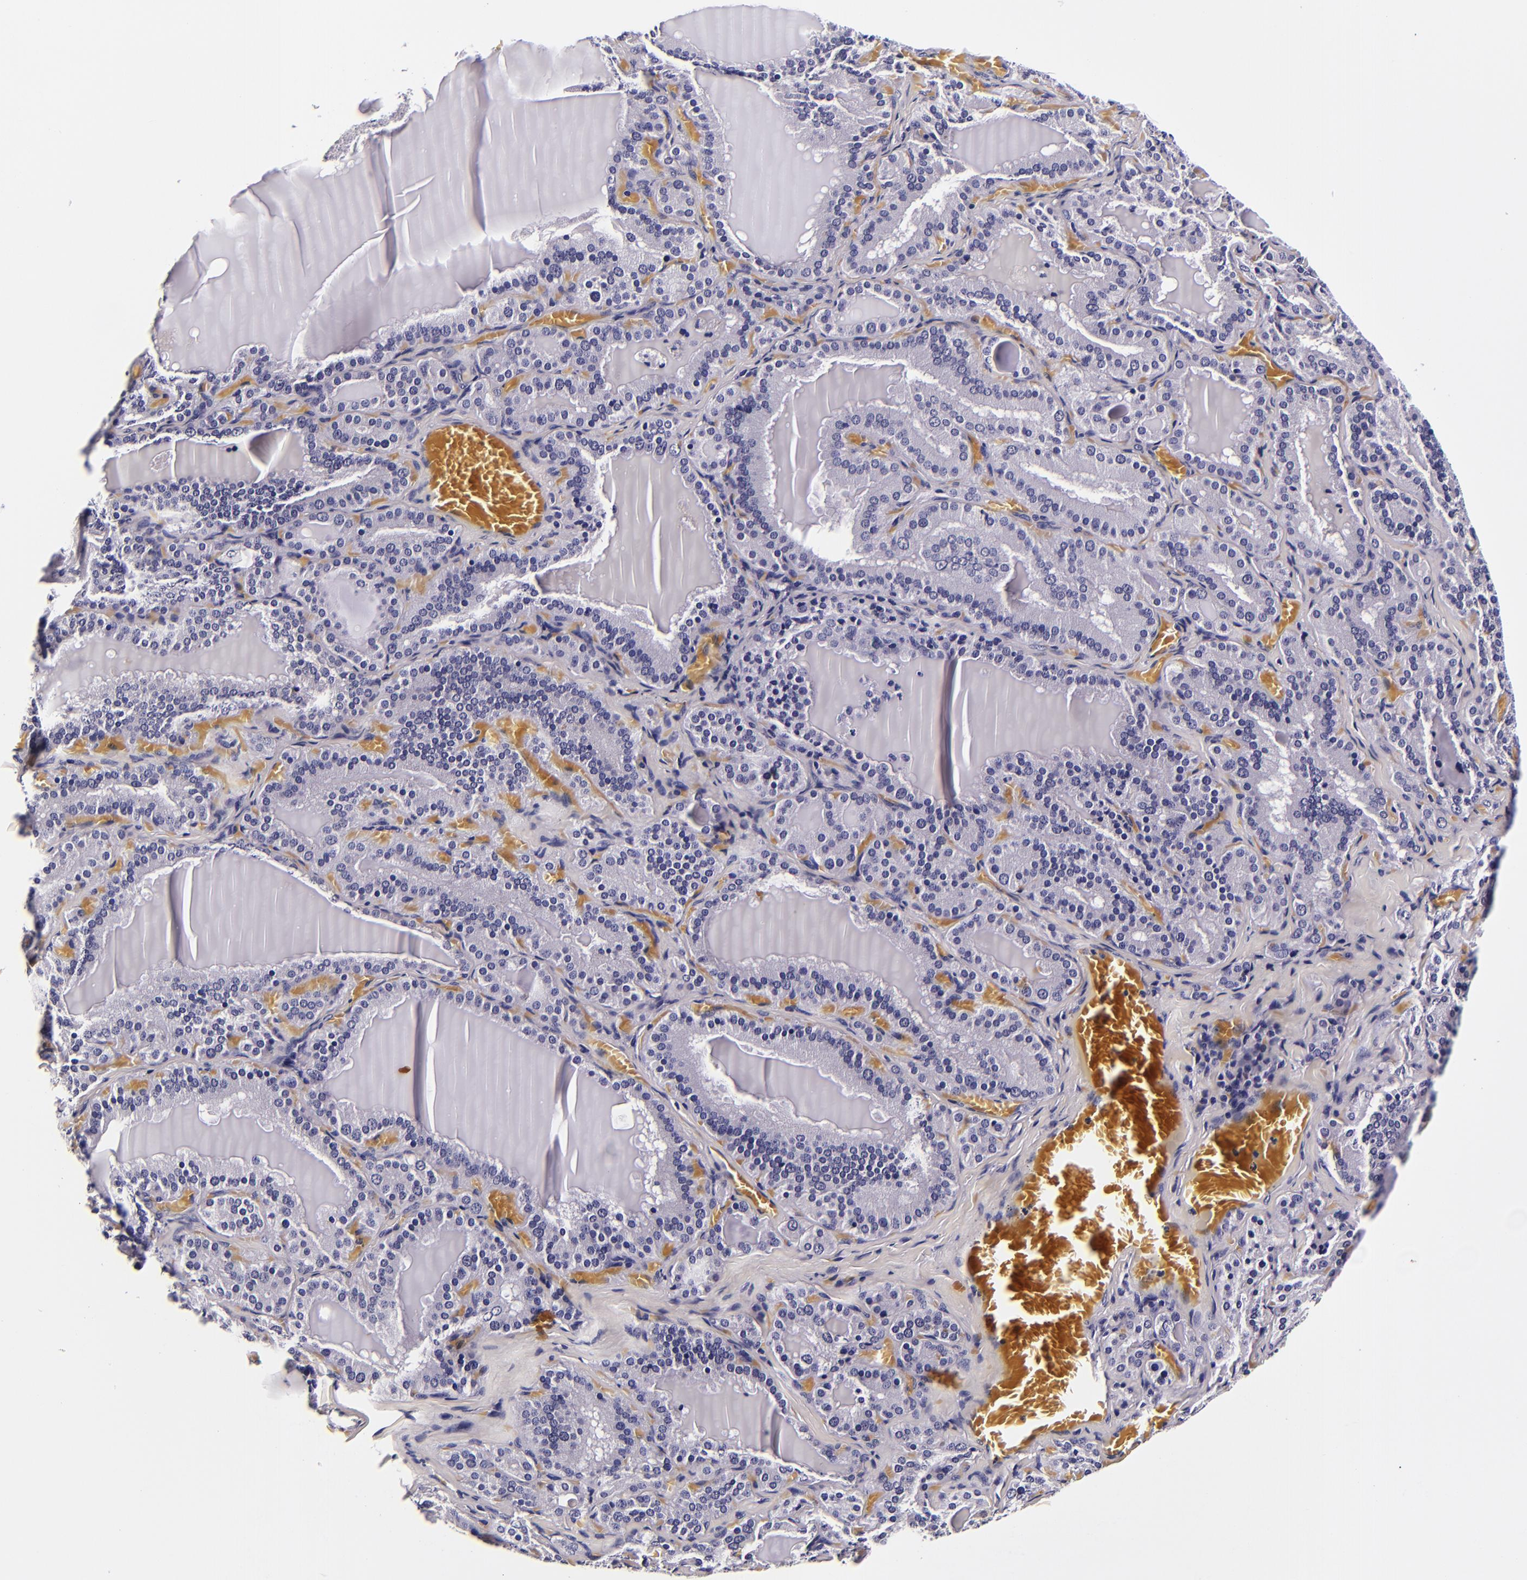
{"staining": {"intensity": "negative", "quantity": "none", "location": "none"}, "tissue": "thyroid gland", "cell_type": "Glandular cells", "image_type": "normal", "snomed": [{"axis": "morphology", "description": "Normal tissue, NOS"}, {"axis": "topography", "description": "Thyroid gland"}], "caption": "This is an immunohistochemistry histopathology image of benign thyroid gland. There is no expression in glandular cells.", "gene": "FBN1", "patient": {"sex": "female", "age": 33}}